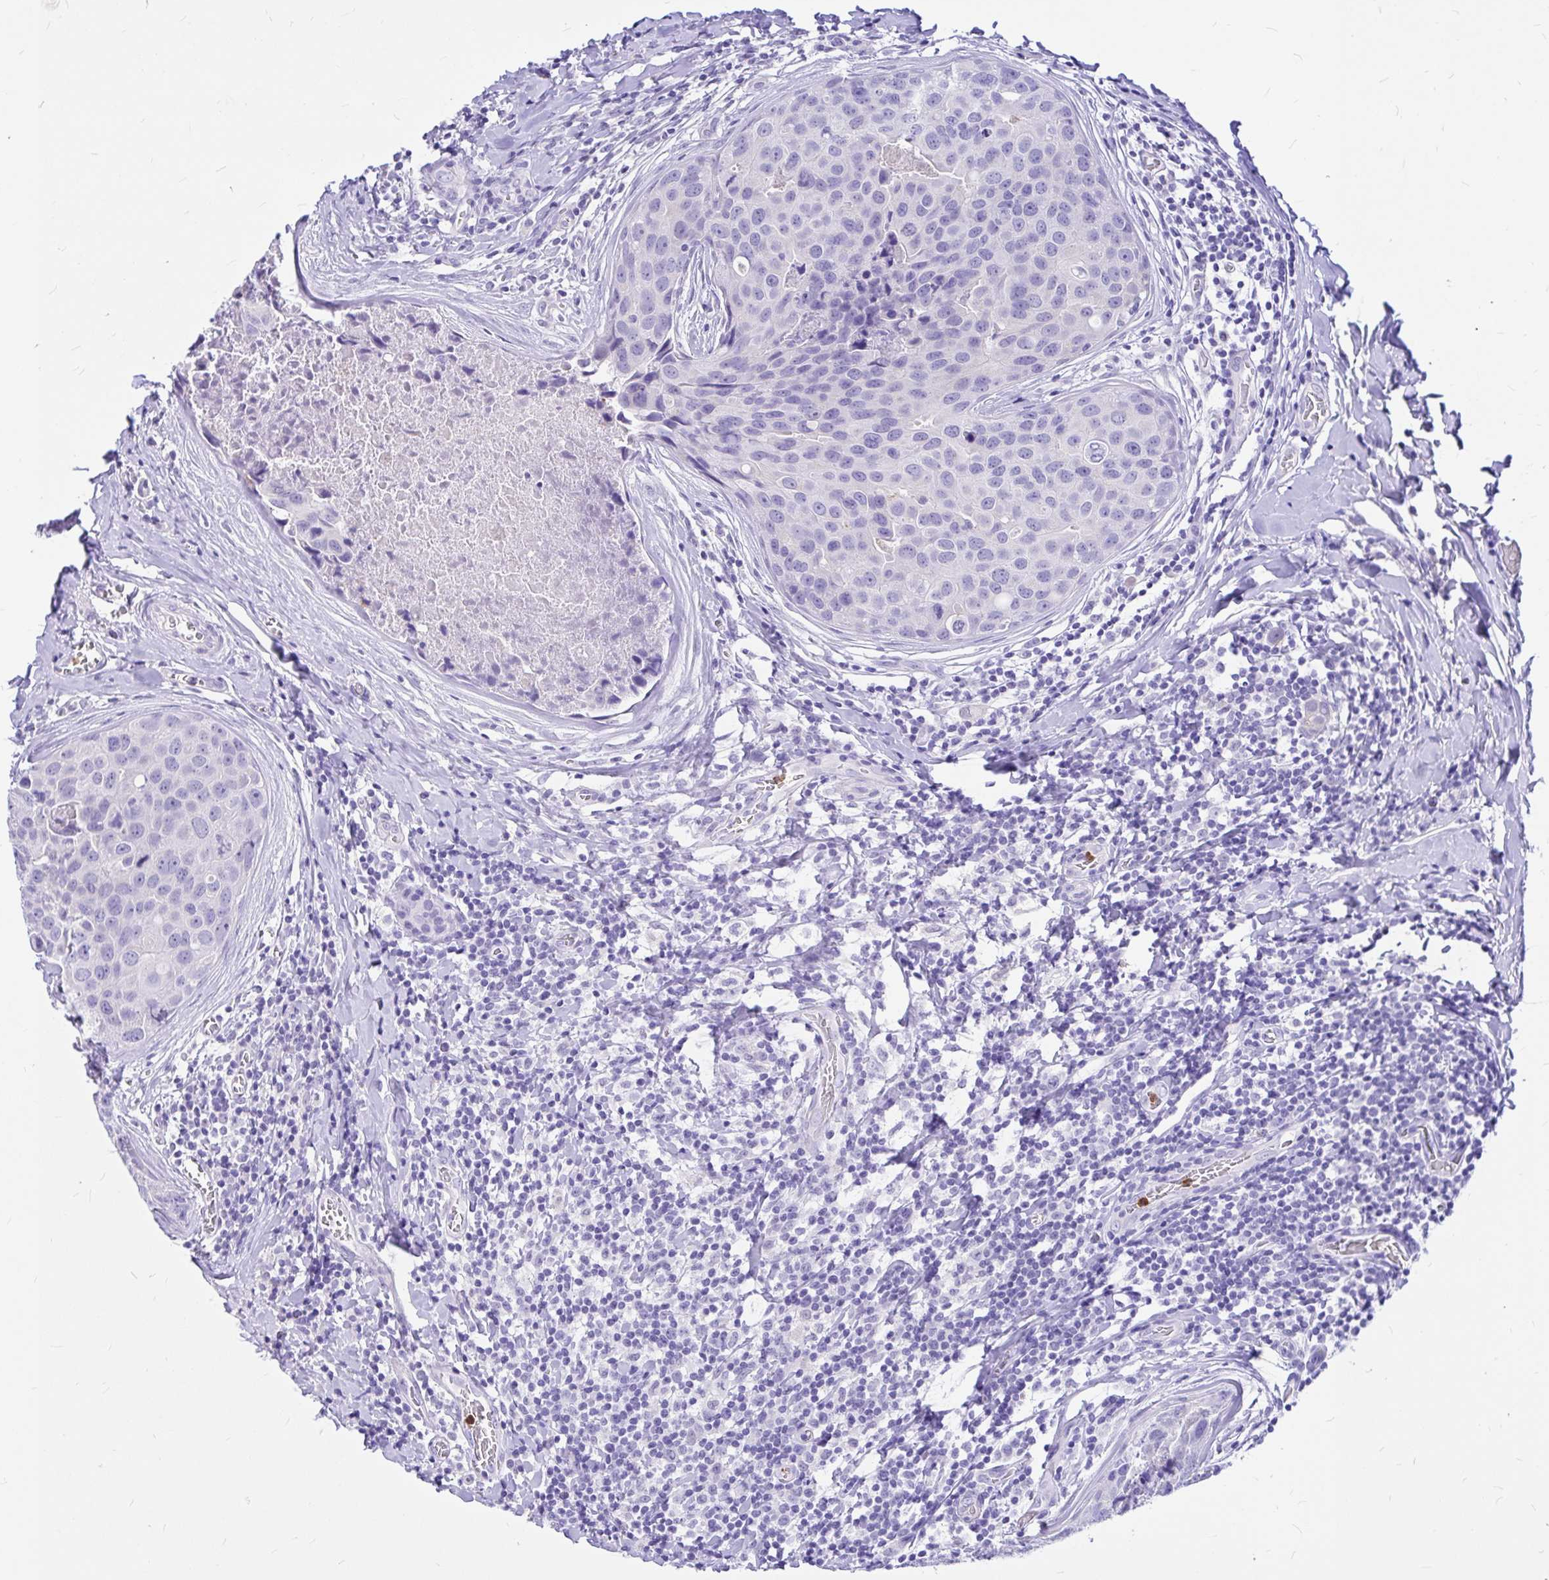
{"staining": {"intensity": "negative", "quantity": "none", "location": "none"}, "tissue": "breast cancer", "cell_type": "Tumor cells", "image_type": "cancer", "snomed": [{"axis": "morphology", "description": "Duct carcinoma"}, {"axis": "topography", "description": "Breast"}], "caption": "This is an immunohistochemistry (IHC) image of breast cancer. There is no staining in tumor cells.", "gene": "CLEC1B", "patient": {"sex": "female", "age": 24}}